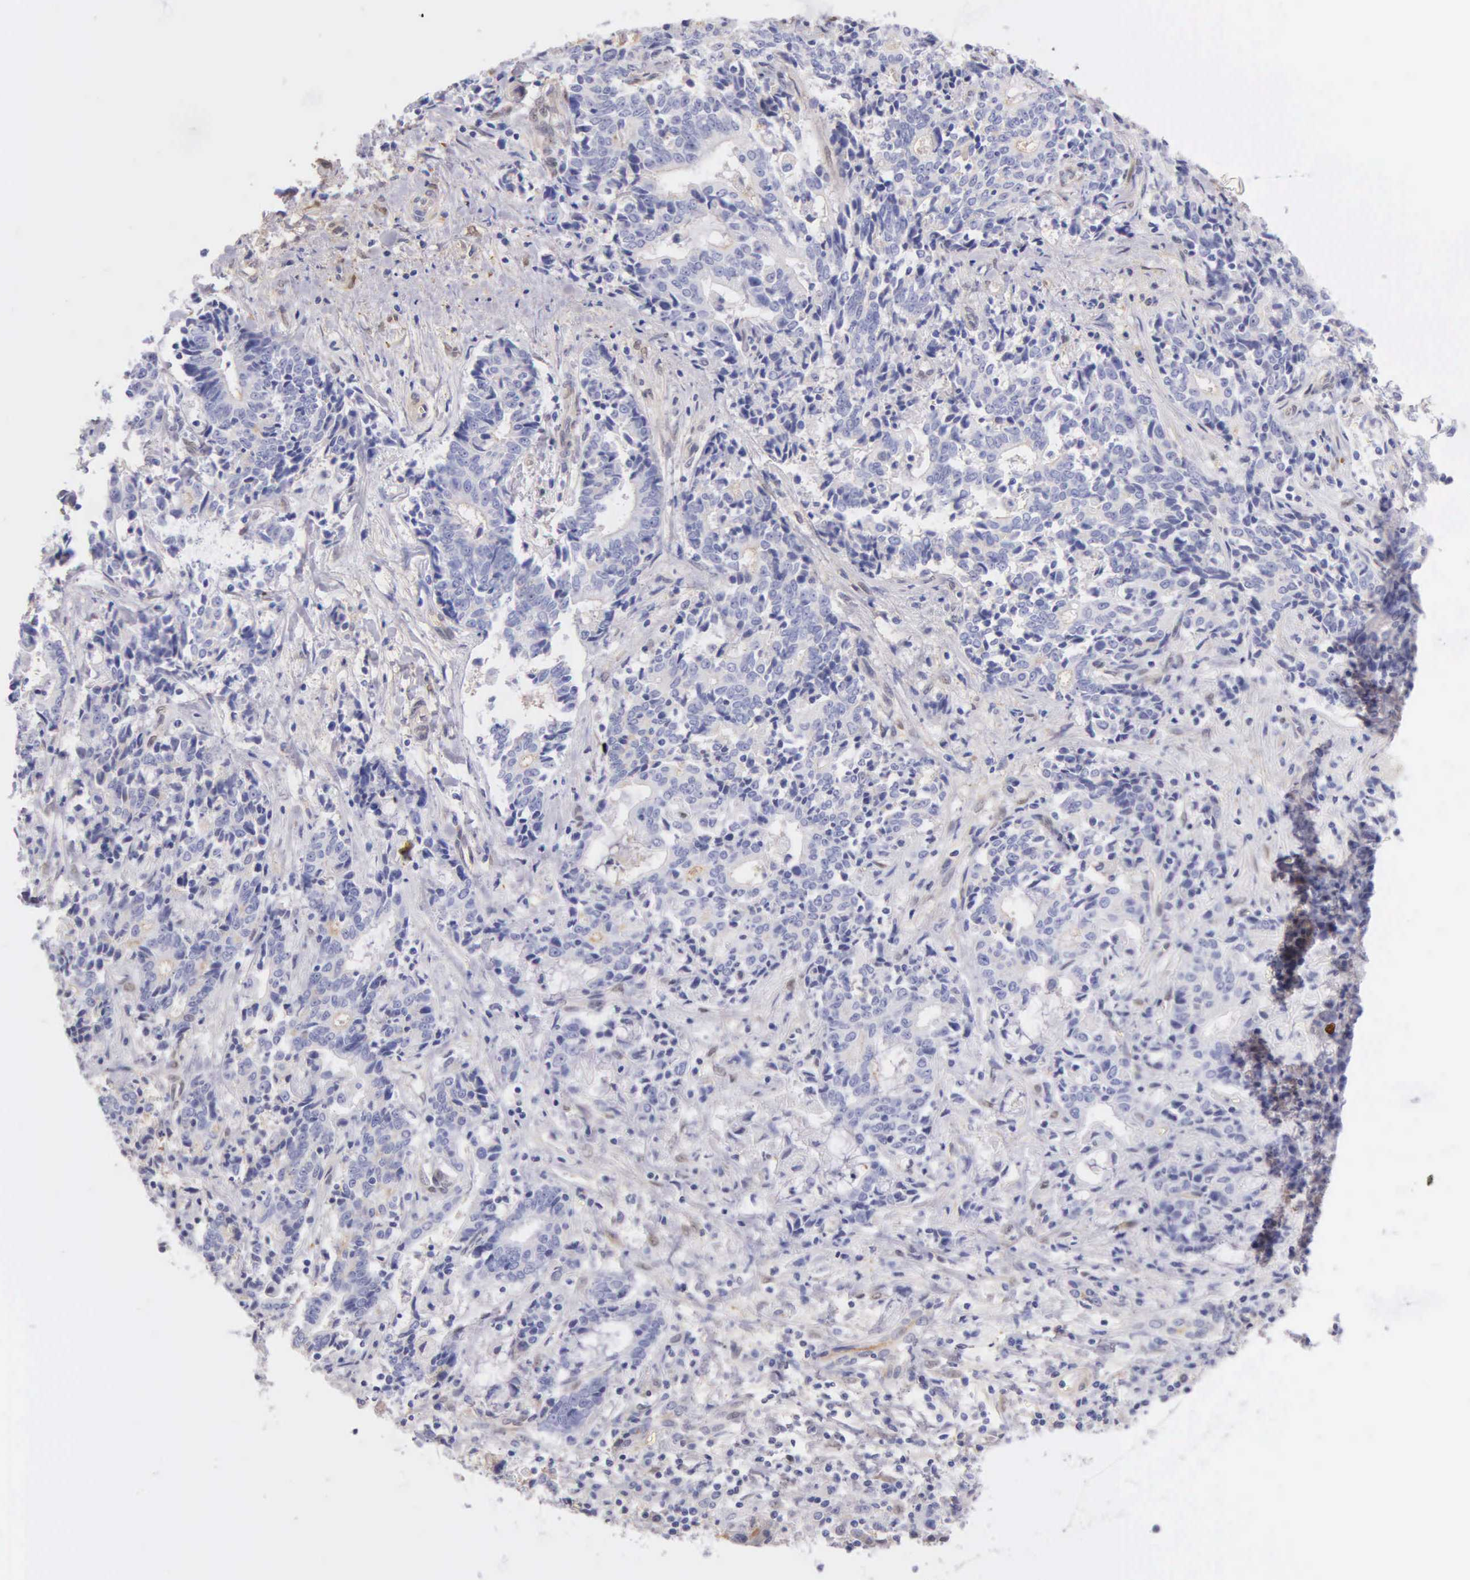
{"staining": {"intensity": "negative", "quantity": "none", "location": "none"}, "tissue": "liver cancer", "cell_type": "Tumor cells", "image_type": "cancer", "snomed": [{"axis": "morphology", "description": "Cholangiocarcinoma"}, {"axis": "topography", "description": "Liver"}], "caption": "The immunohistochemistry (IHC) histopathology image has no significant expression in tumor cells of cholangiocarcinoma (liver) tissue.", "gene": "GSTT2", "patient": {"sex": "male", "age": 57}}